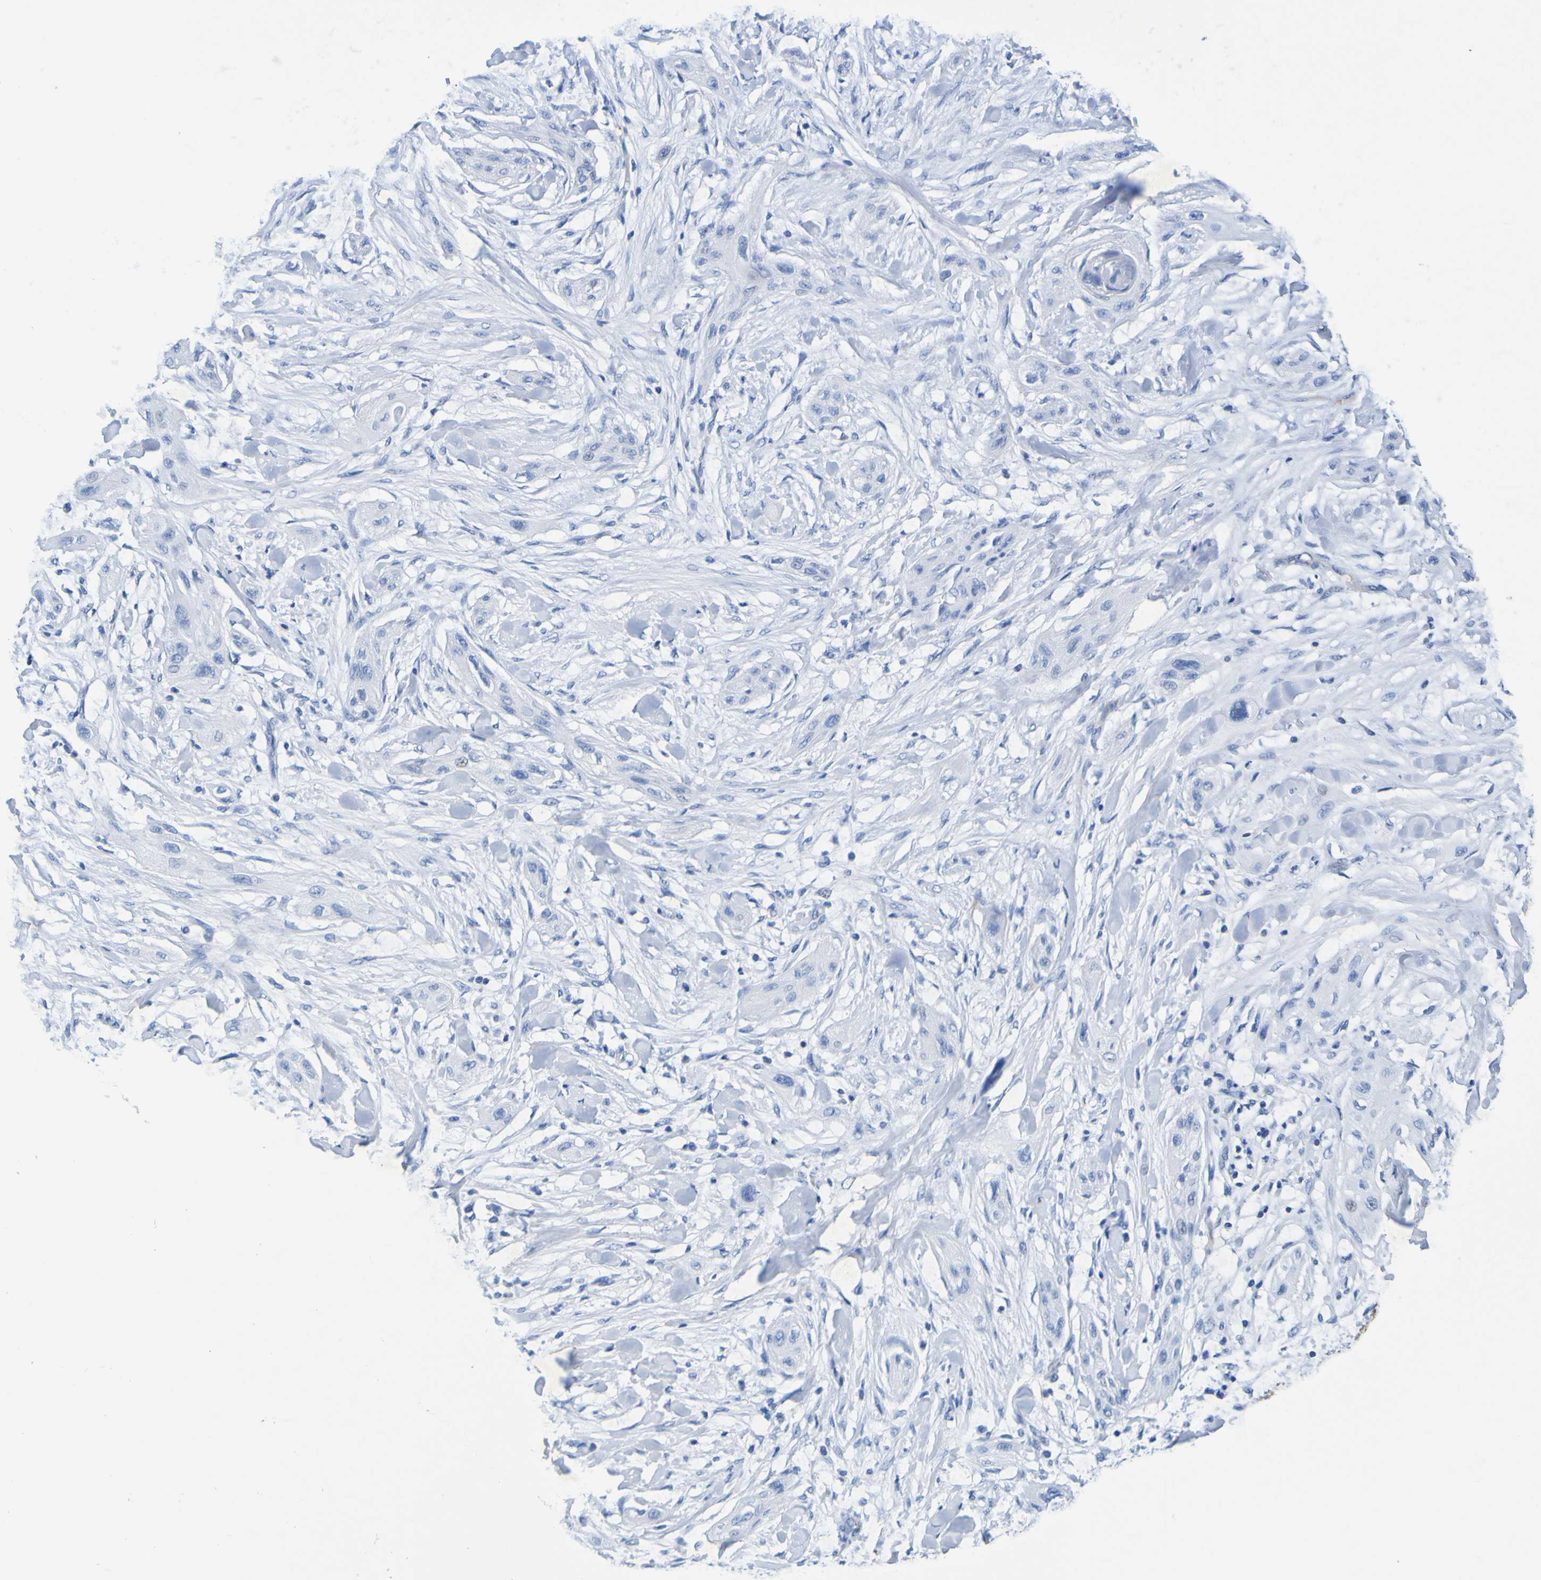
{"staining": {"intensity": "negative", "quantity": "none", "location": "none"}, "tissue": "lung cancer", "cell_type": "Tumor cells", "image_type": "cancer", "snomed": [{"axis": "morphology", "description": "Squamous cell carcinoma, NOS"}, {"axis": "topography", "description": "Lung"}], "caption": "Tumor cells are negative for protein expression in human squamous cell carcinoma (lung).", "gene": "DPEP1", "patient": {"sex": "female", "age": 47}}